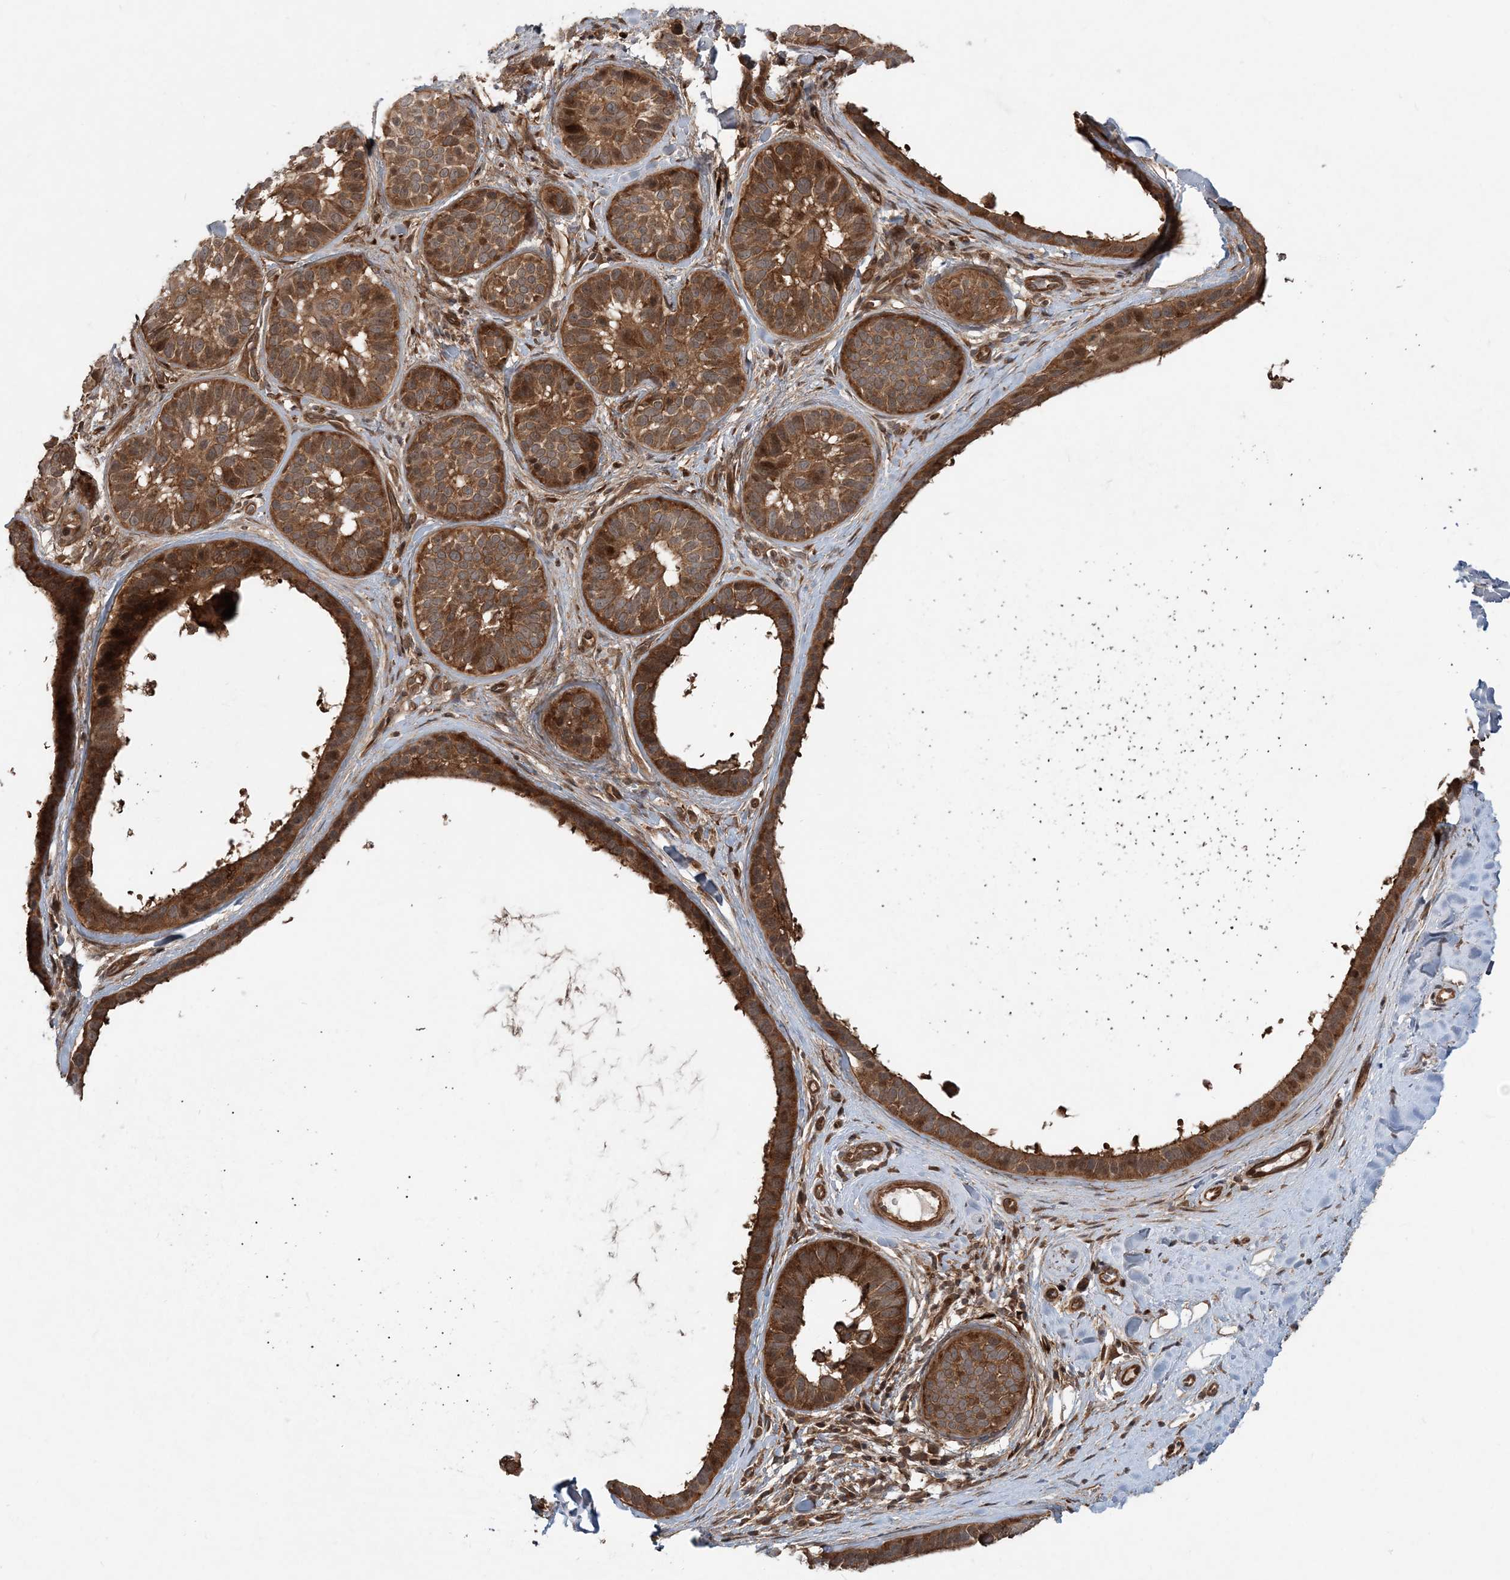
{"staining": {"intensity": "strong", "quantity": ">75%", "location": "cytoplasmic/membranous"}, "tissue": "skin cancer", "cell_type": "Tumor cells", "image_type": "cancer", "snomed": [{"axis": "morphology", "description": "Basal cell carcinoma"}, {"axis": "topography", "description": "Skin"}], "caption": "IHC histopathology image of skin cancer stained for a protein (brown), which reveals high levels of strong cytoplasmic/membranous expression in approximately >75% of tumor cells.", "gene": "GEMIN5", "patient": {"sex": "male", "age": 62}}